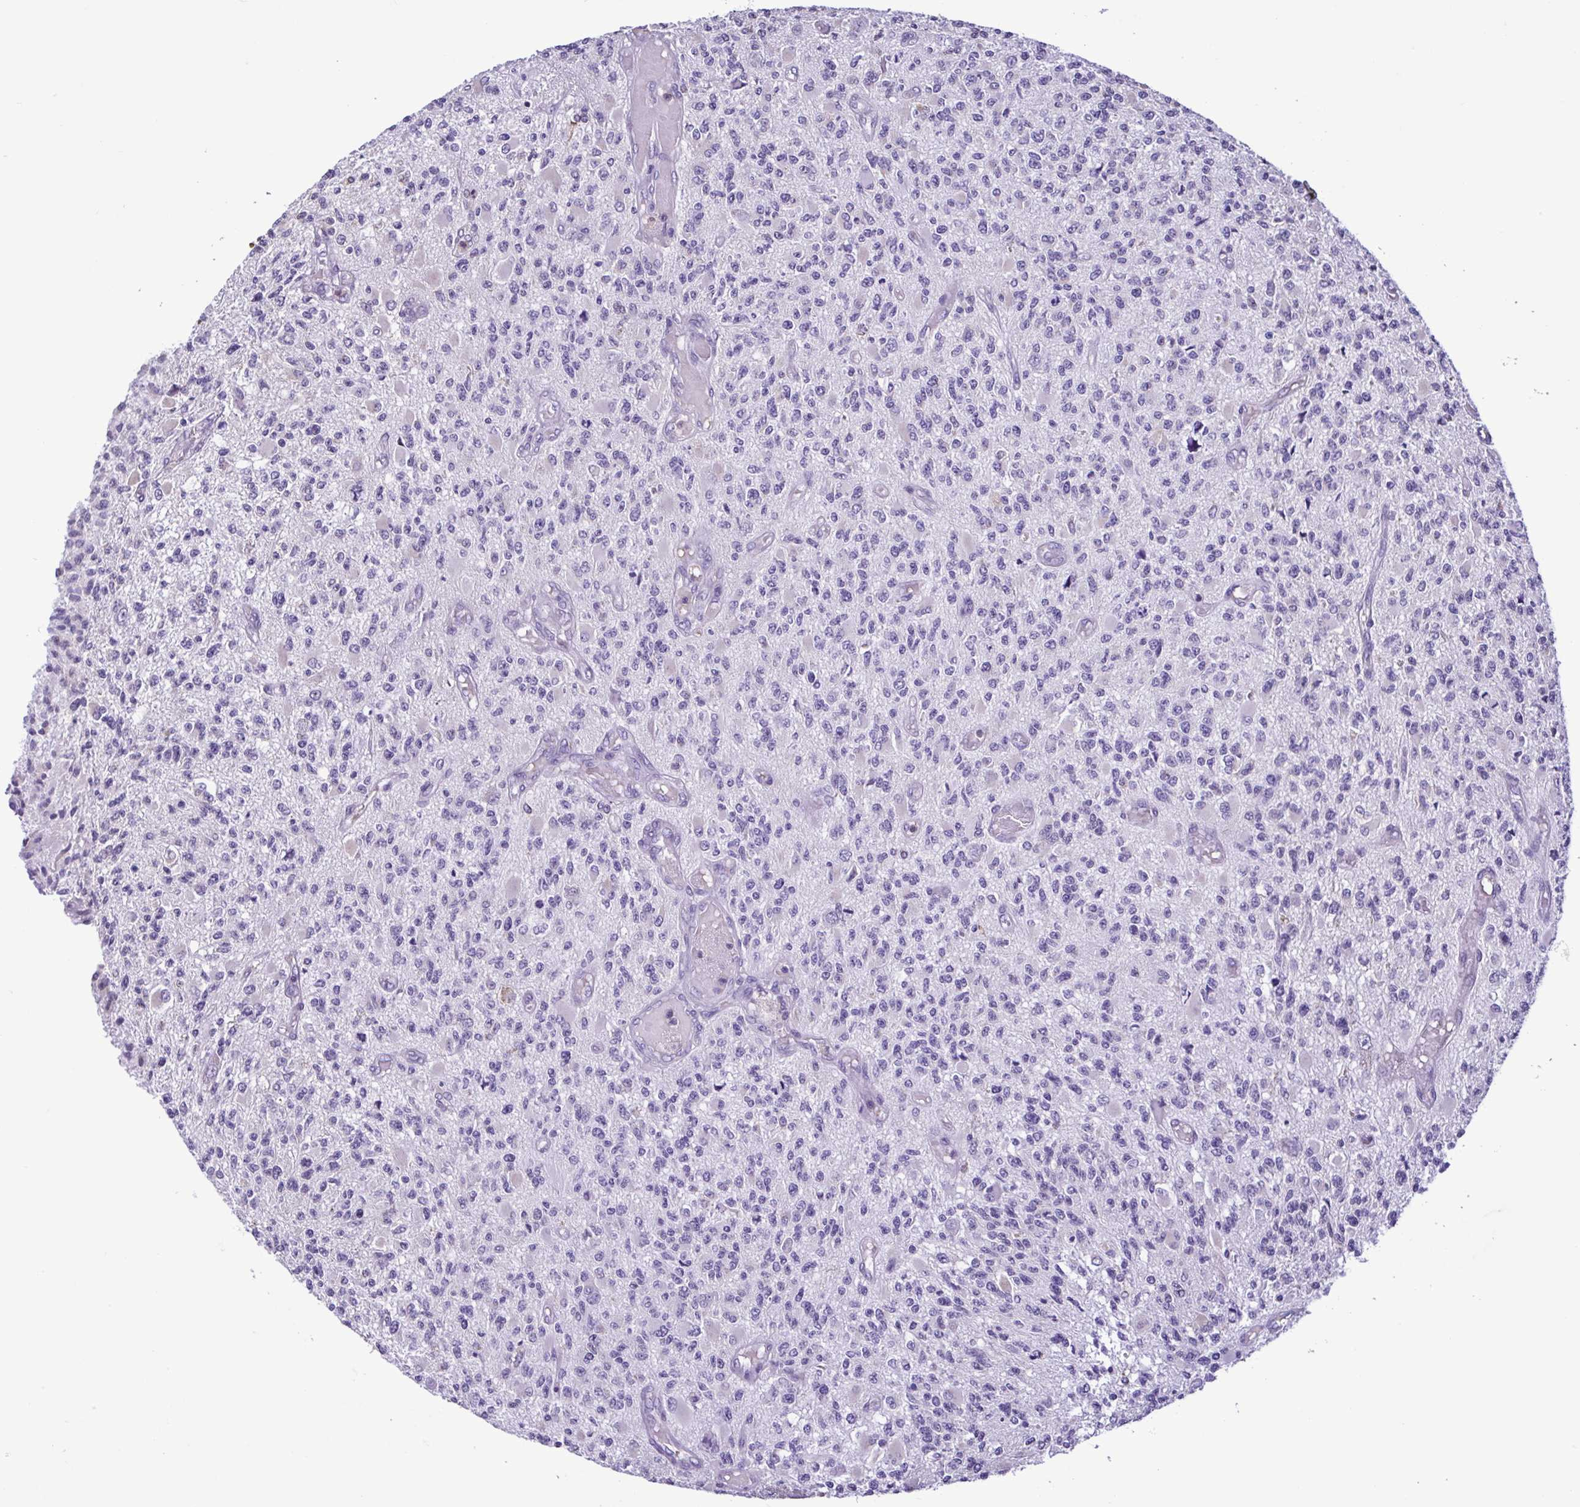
{"staining": {"intensity": "negative", "quantity": "none", "location": "none"}, "tissue": "glioma", "cell_type": "Tumor cells", "image_type": "cancer", "snomed": [{"axis": "morphology", "description": "Glioma, malignant, High grade"}, {"axis": "topography", "description": "Brain"}], "caption": "A high-resolution micrograph shows immunohistochemistry (IHC) staining of glioma, which reveals no significant staining in tumor cells.", "gene": "CBY2", "patient": {"sex": "female", "age": 63}}